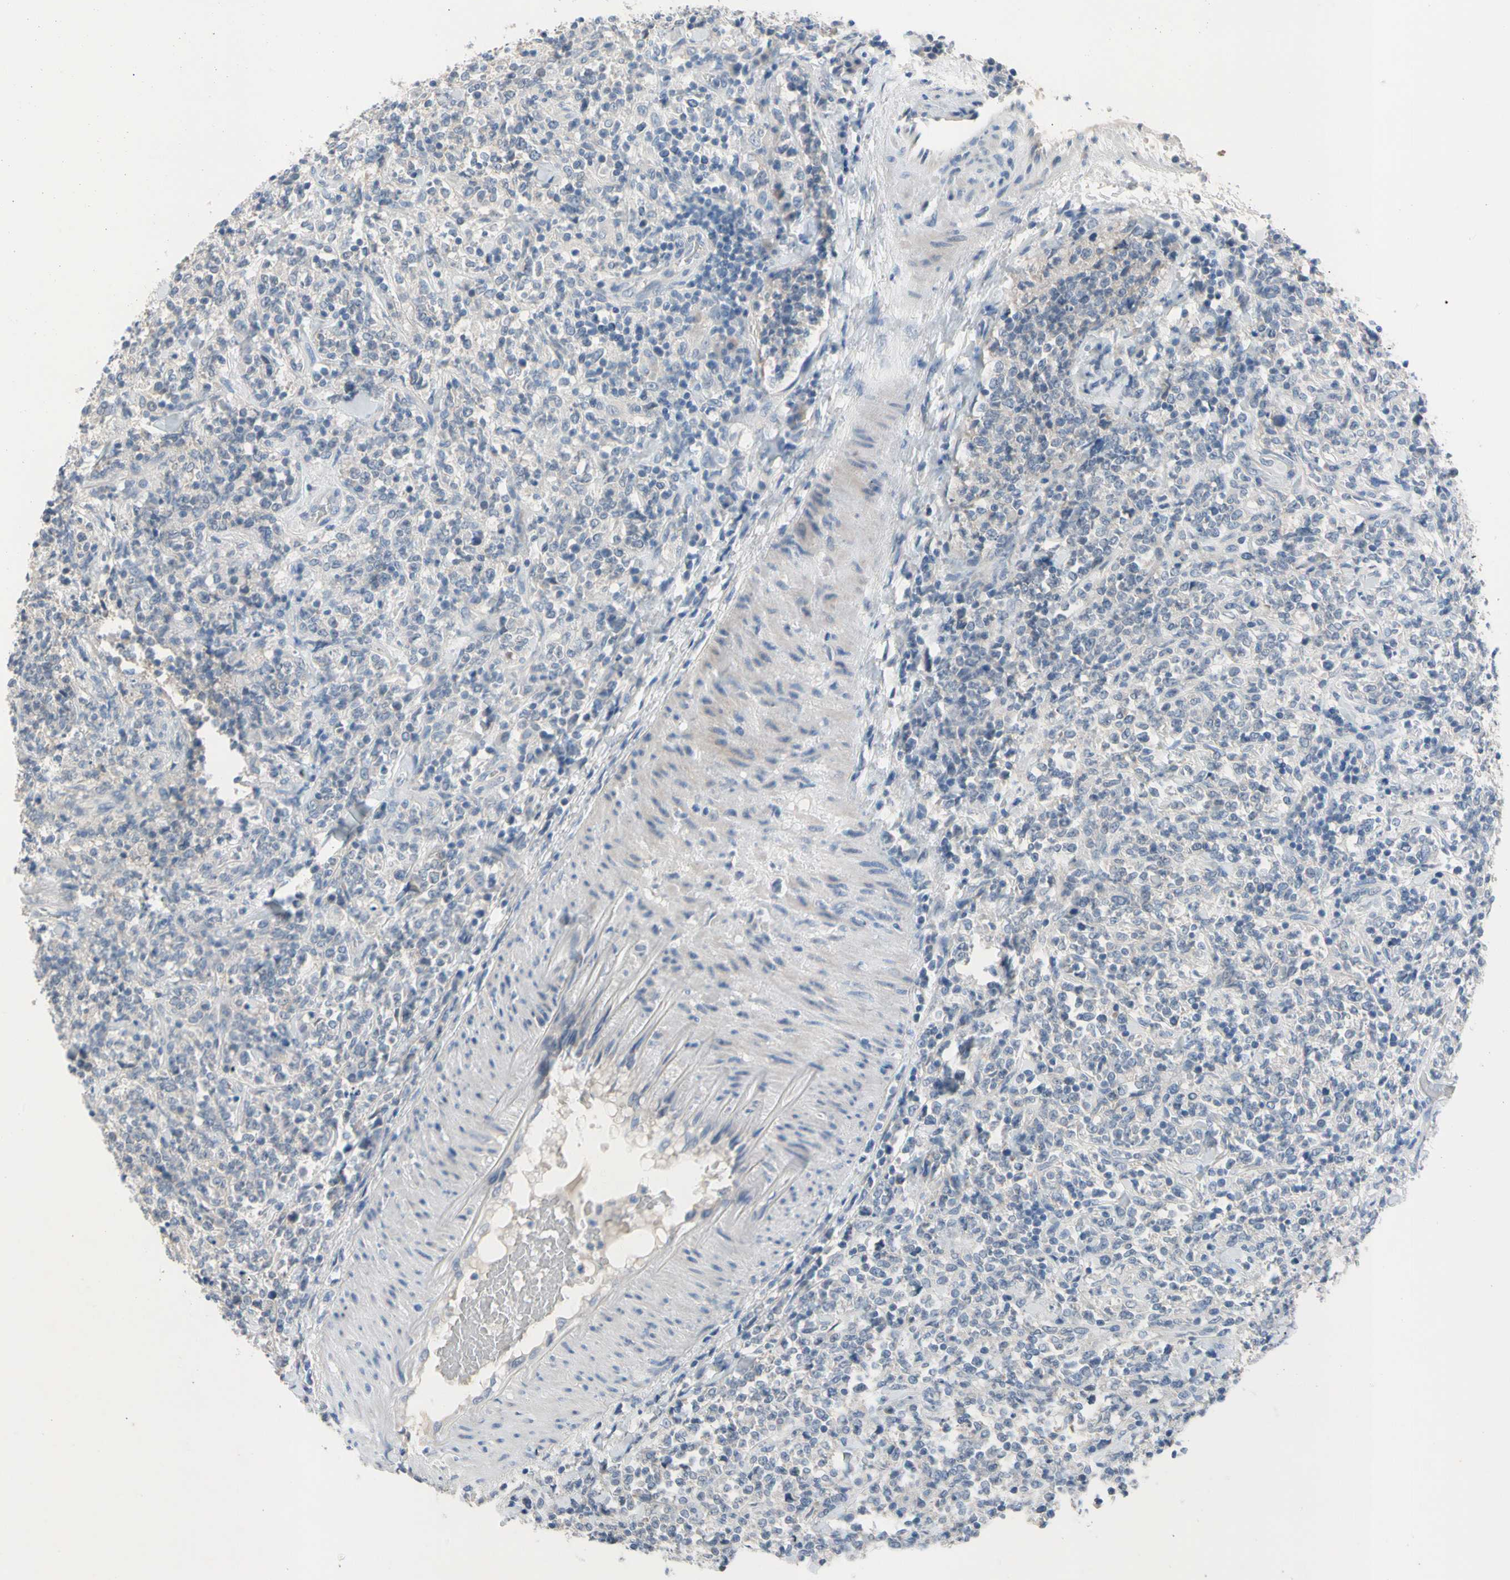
{"staining": {"intensity": "negative", "quantity": "none", "location": "none"}, "tissue": "lymphoma", "cell_type": "Tumor cells", "image_type": "cancer", "snomed": [{"axis": "morphology", "description": "Malignant lymphoma, non-Hodgkin's type, High grade"}, {"axis": "topography", "description": "Soft tissue"}], "caption": "This photomicrograph is of malignant lymphoma, non-Hodgkin's type (high-grade) stained with immunohistochemistry (IHC) to label a protein in brown with the nuclei are counter-stained blue. There is no staining in tumor cells.", "gene": "MARK1", "patient": {"sex": "male", "age": 18}}